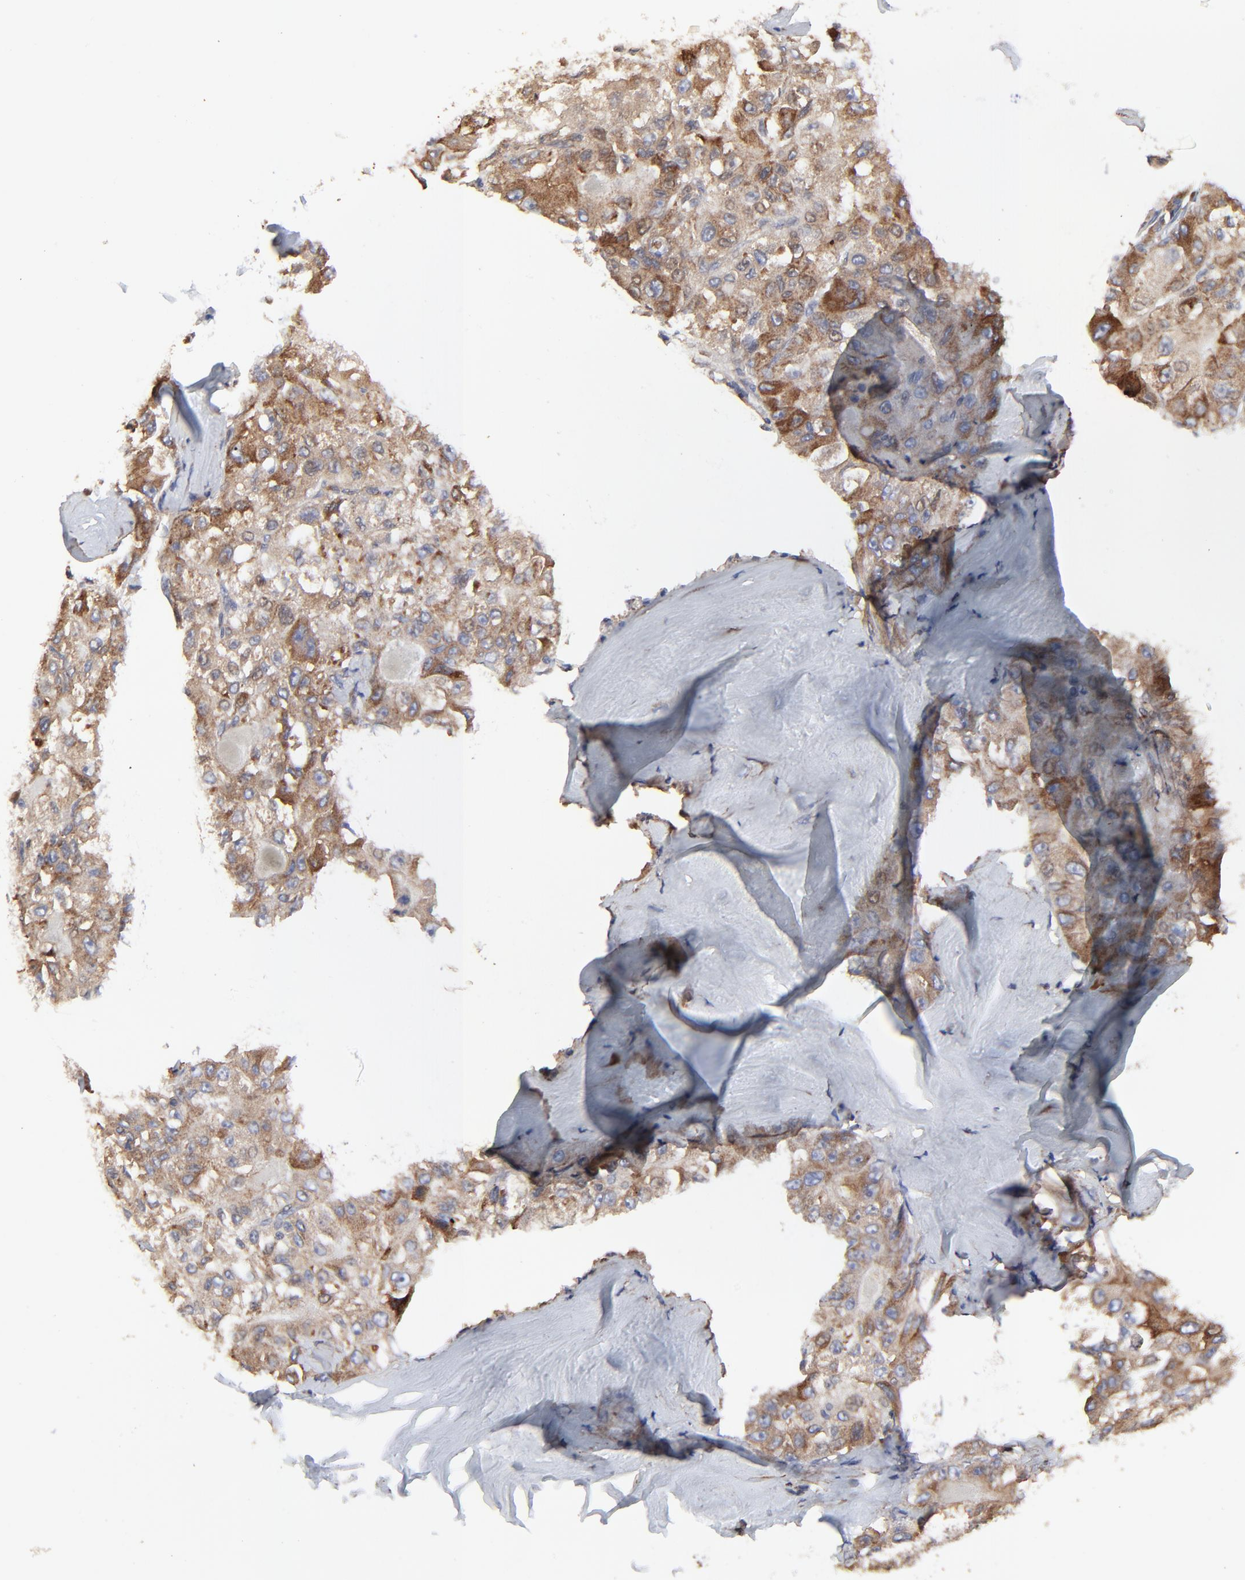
{"staining": {"intensity": "moderate", "quantity": ">75%", "location": "cytoplasmic/membranous"}, "tissue": "liver cancer", "cell_type": "Tumor cells", "image_type": "cancer", "snomed": [{"axis": "morphology", "description": "Carcinoma, Hepatocellular, NOS"}, {"axis": "topography", "description": "Liver"}], "caption": "Tumor cells demonstrate moderate cytoplasmic/membranous positivity in about >75% of cells in liver cancer.", "gene": "ELP2", "patient": {"sex": "male", "age": 80}}